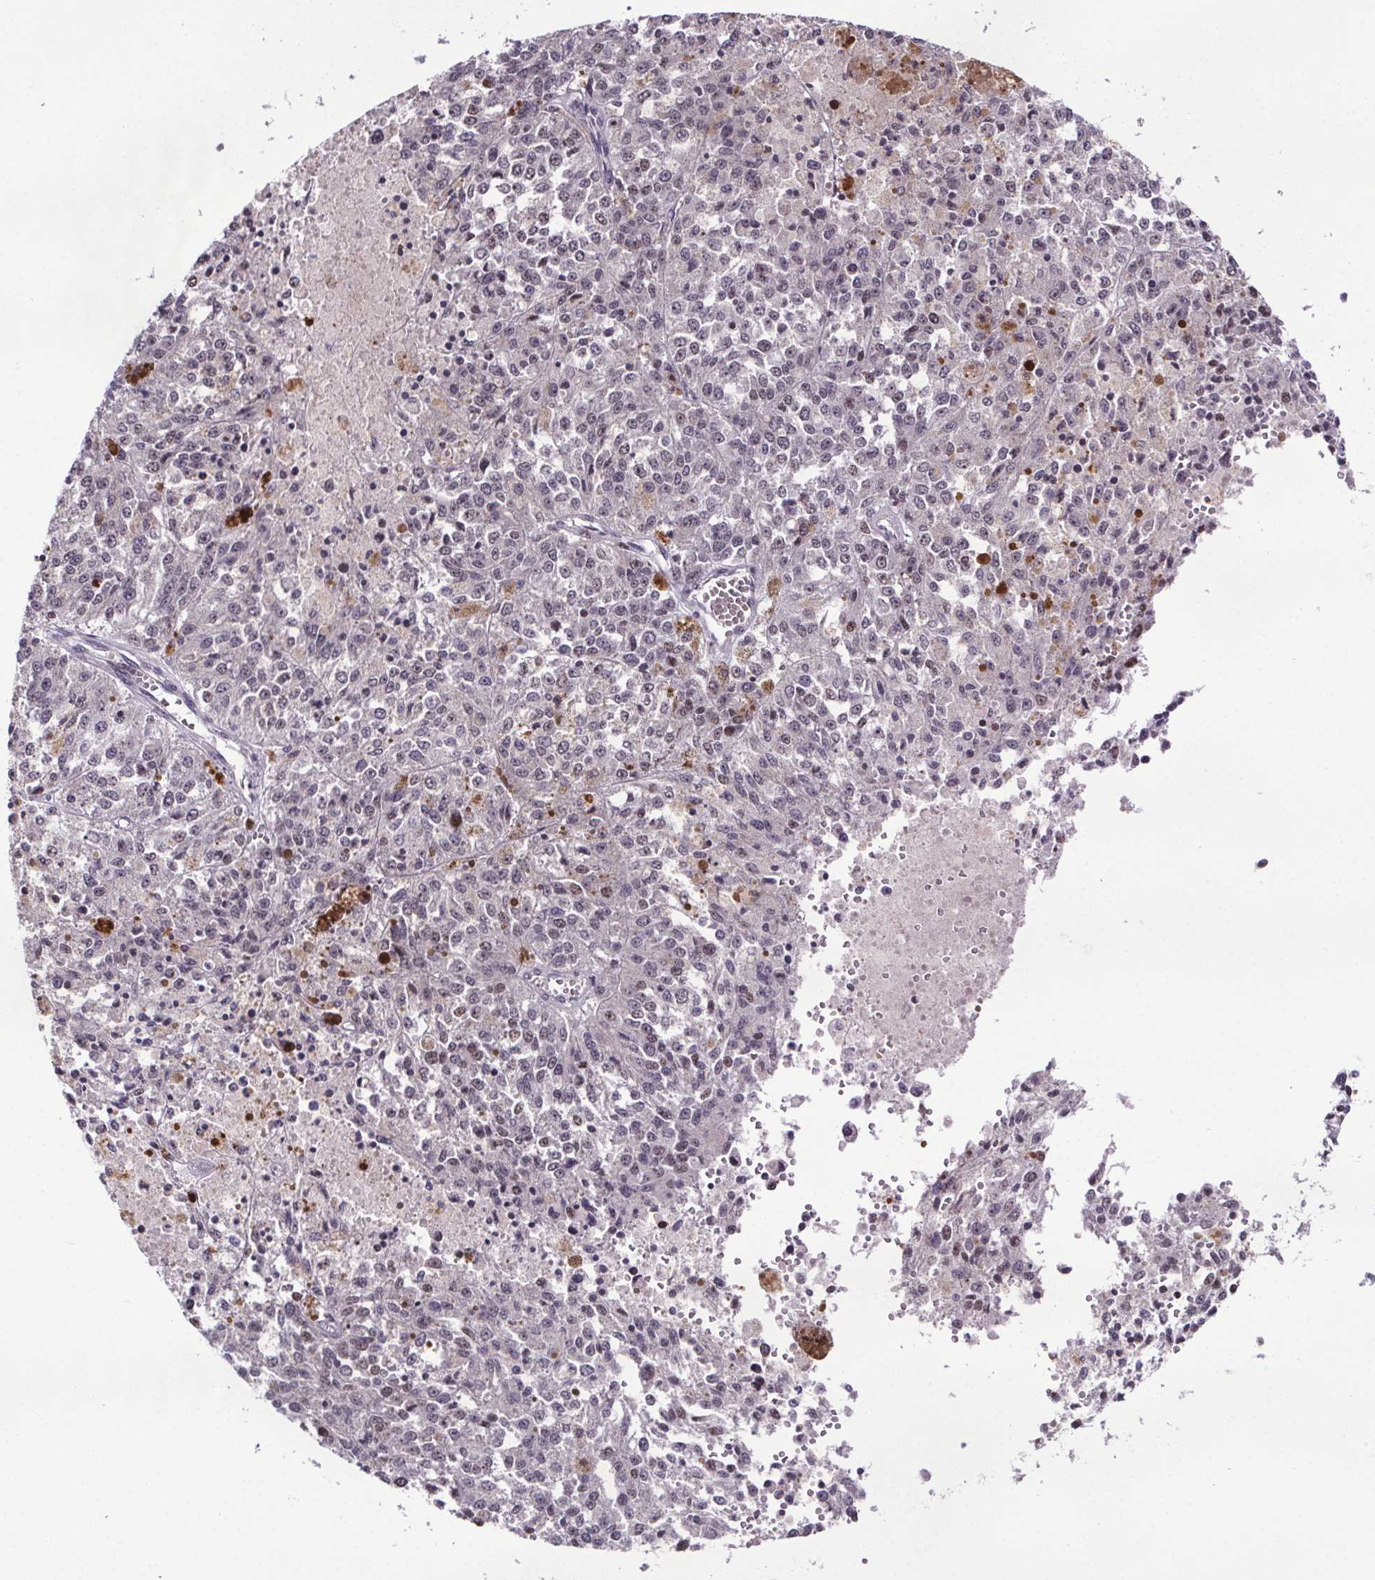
{"staining": {"intensity": "negative", "quantity": "none", "location": "none"}, "tissue": "melanoma", "cell_type": "Tumor cells", "image_type": "cancer", "snomed": [{"axis": "morphology", "description": "Malignant melanoma, Metastatic site"}, {"axis": "topography", "description": "Lymph node"}], "caption": "Image shows no protein positivity in tumor cells of melanoma tissue.", "gene": "ATMIN", "patient": {"sex": "female", "age": 64}}